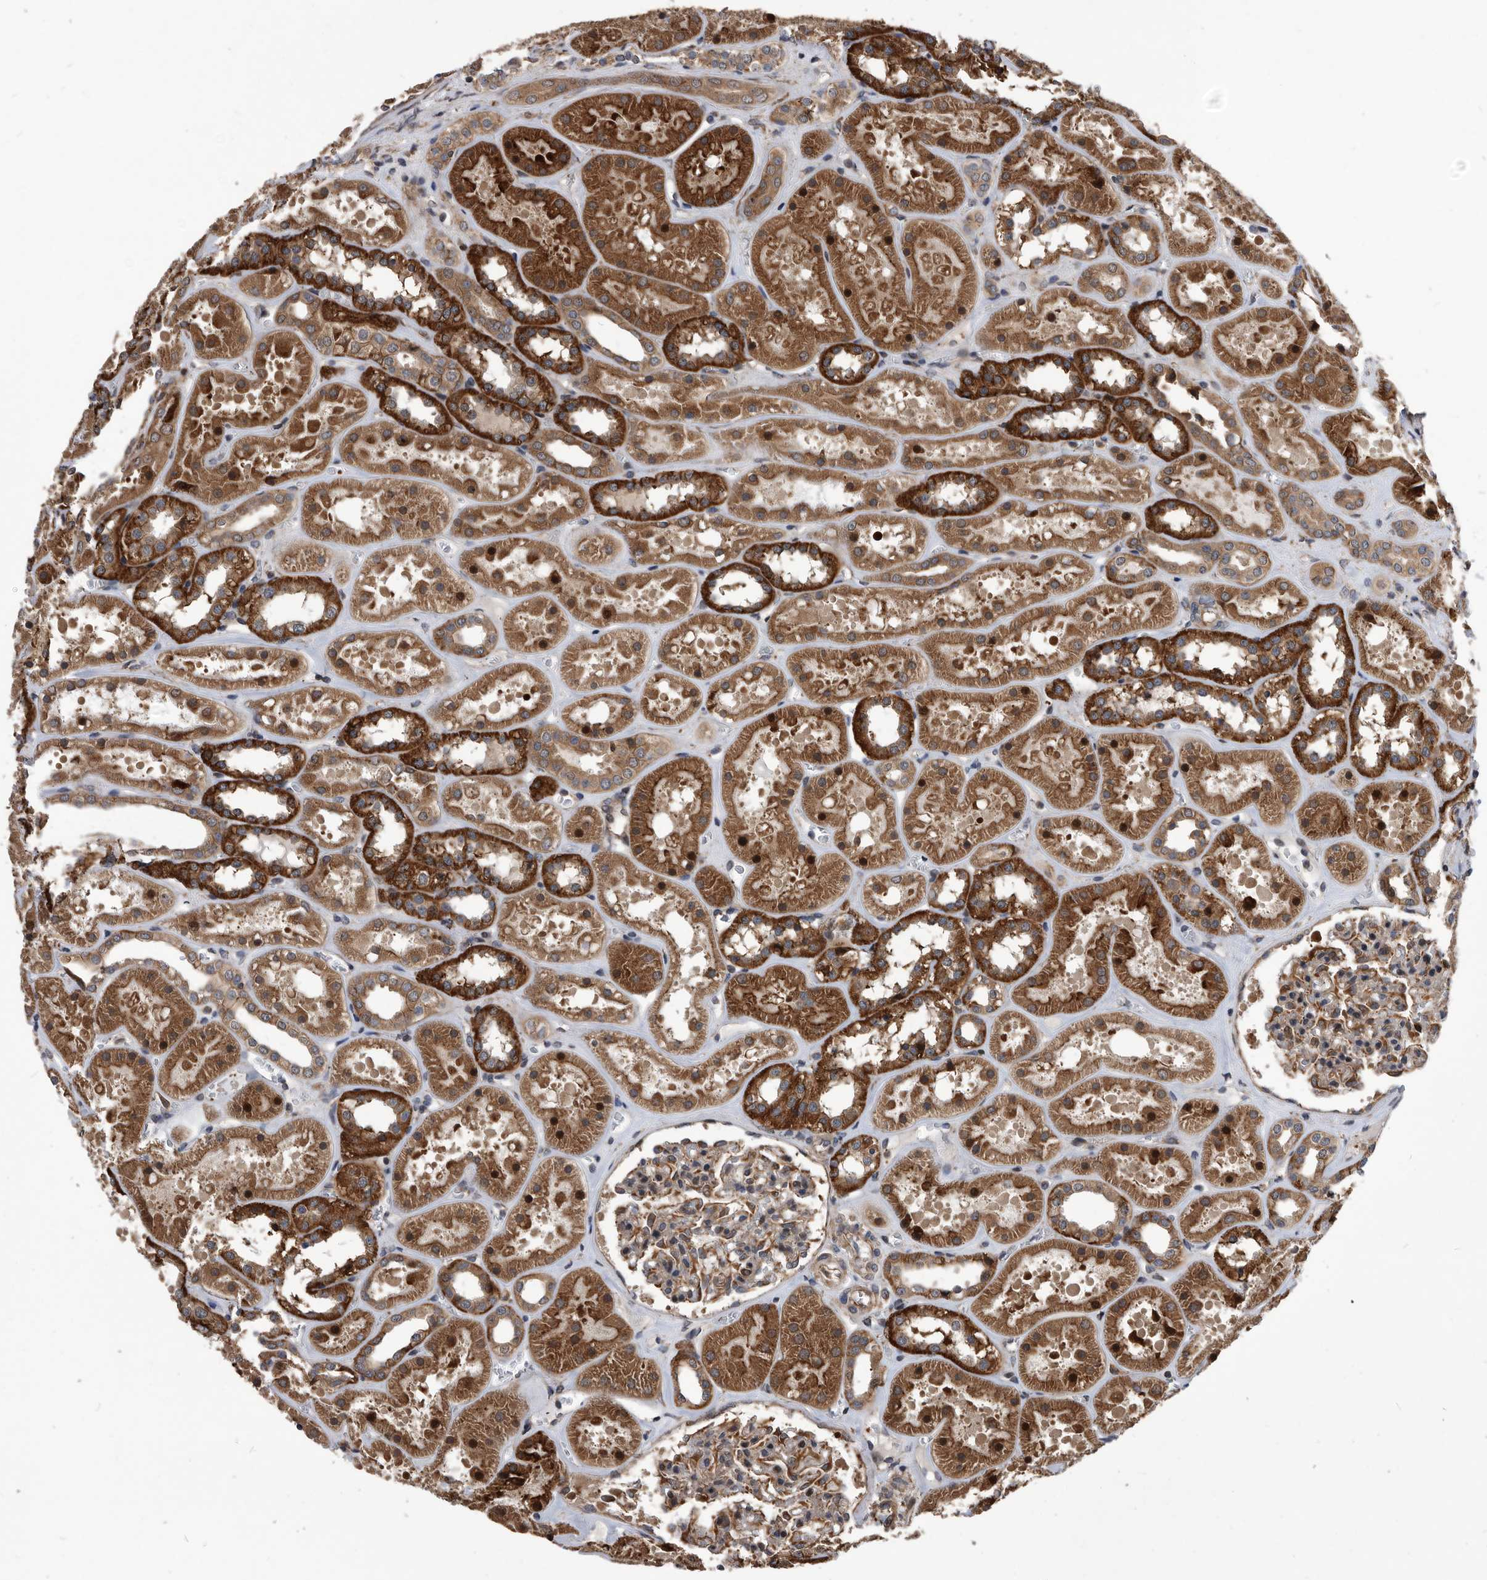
{"staining": {"intensity": "moderate", "quantity": "25%-75%", "location": "cytoplasmic/membranous"}, "tissue": "kidney", "cell_type": "Cells in glomeruli", "image_type": "normal", "snomed": [{"axis": "morphology", "description": "Normal tissue, NOS"}, {"axis": "topography", "description": "Kidney"}], "caption": "Immunohistochemical staining of unremarkable human kidney demonstrates moderate cytoplasmic/membranous protein expression in approximately 25%-75% of cells in glomeruli.", "gene": "SERINC2", "patient": {"sex": "female", "age": 41}}